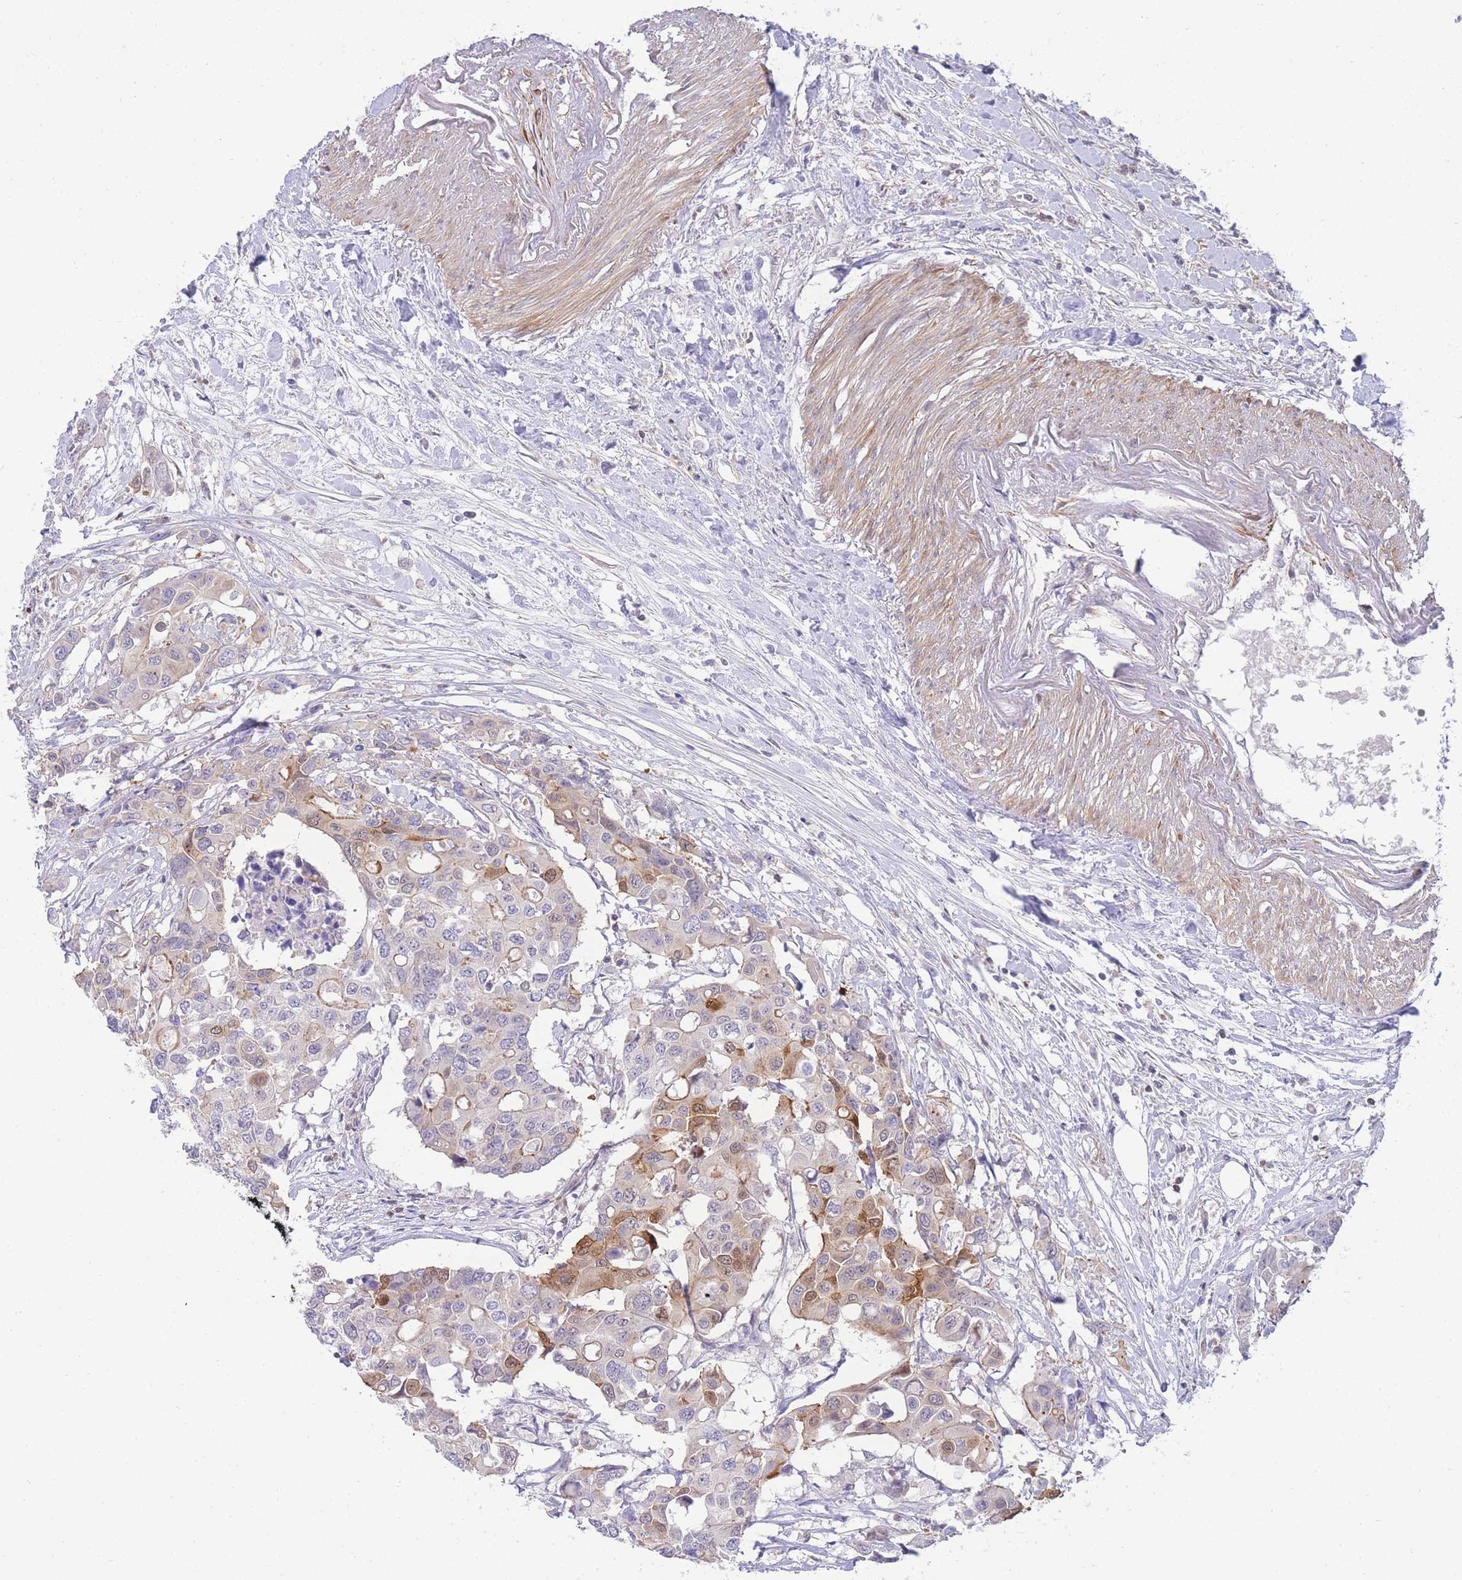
{"staining": {"intensity": "moderate", "quantity": "<25%", "location": "cytoplasmic/membranous,nuclear"}, "tissue": "colorectal cancer", "cell_type": "Tumor cells", "image_type": "cancer", "snomed": [{"axis": "morphology", "description": "Adenocarcinoma, NOS"}, {"axis": "topography", "description": "Colon"}], "caption": "Human colorectal cancer (adenocarcinoma) stained for a protein (brown) shows moderate cytoplasmic/membranous and nuclear positive expression in about <25% of tumor cells.", "gene": "FBN3", "patient": {"sex": "male", "age": 77}}